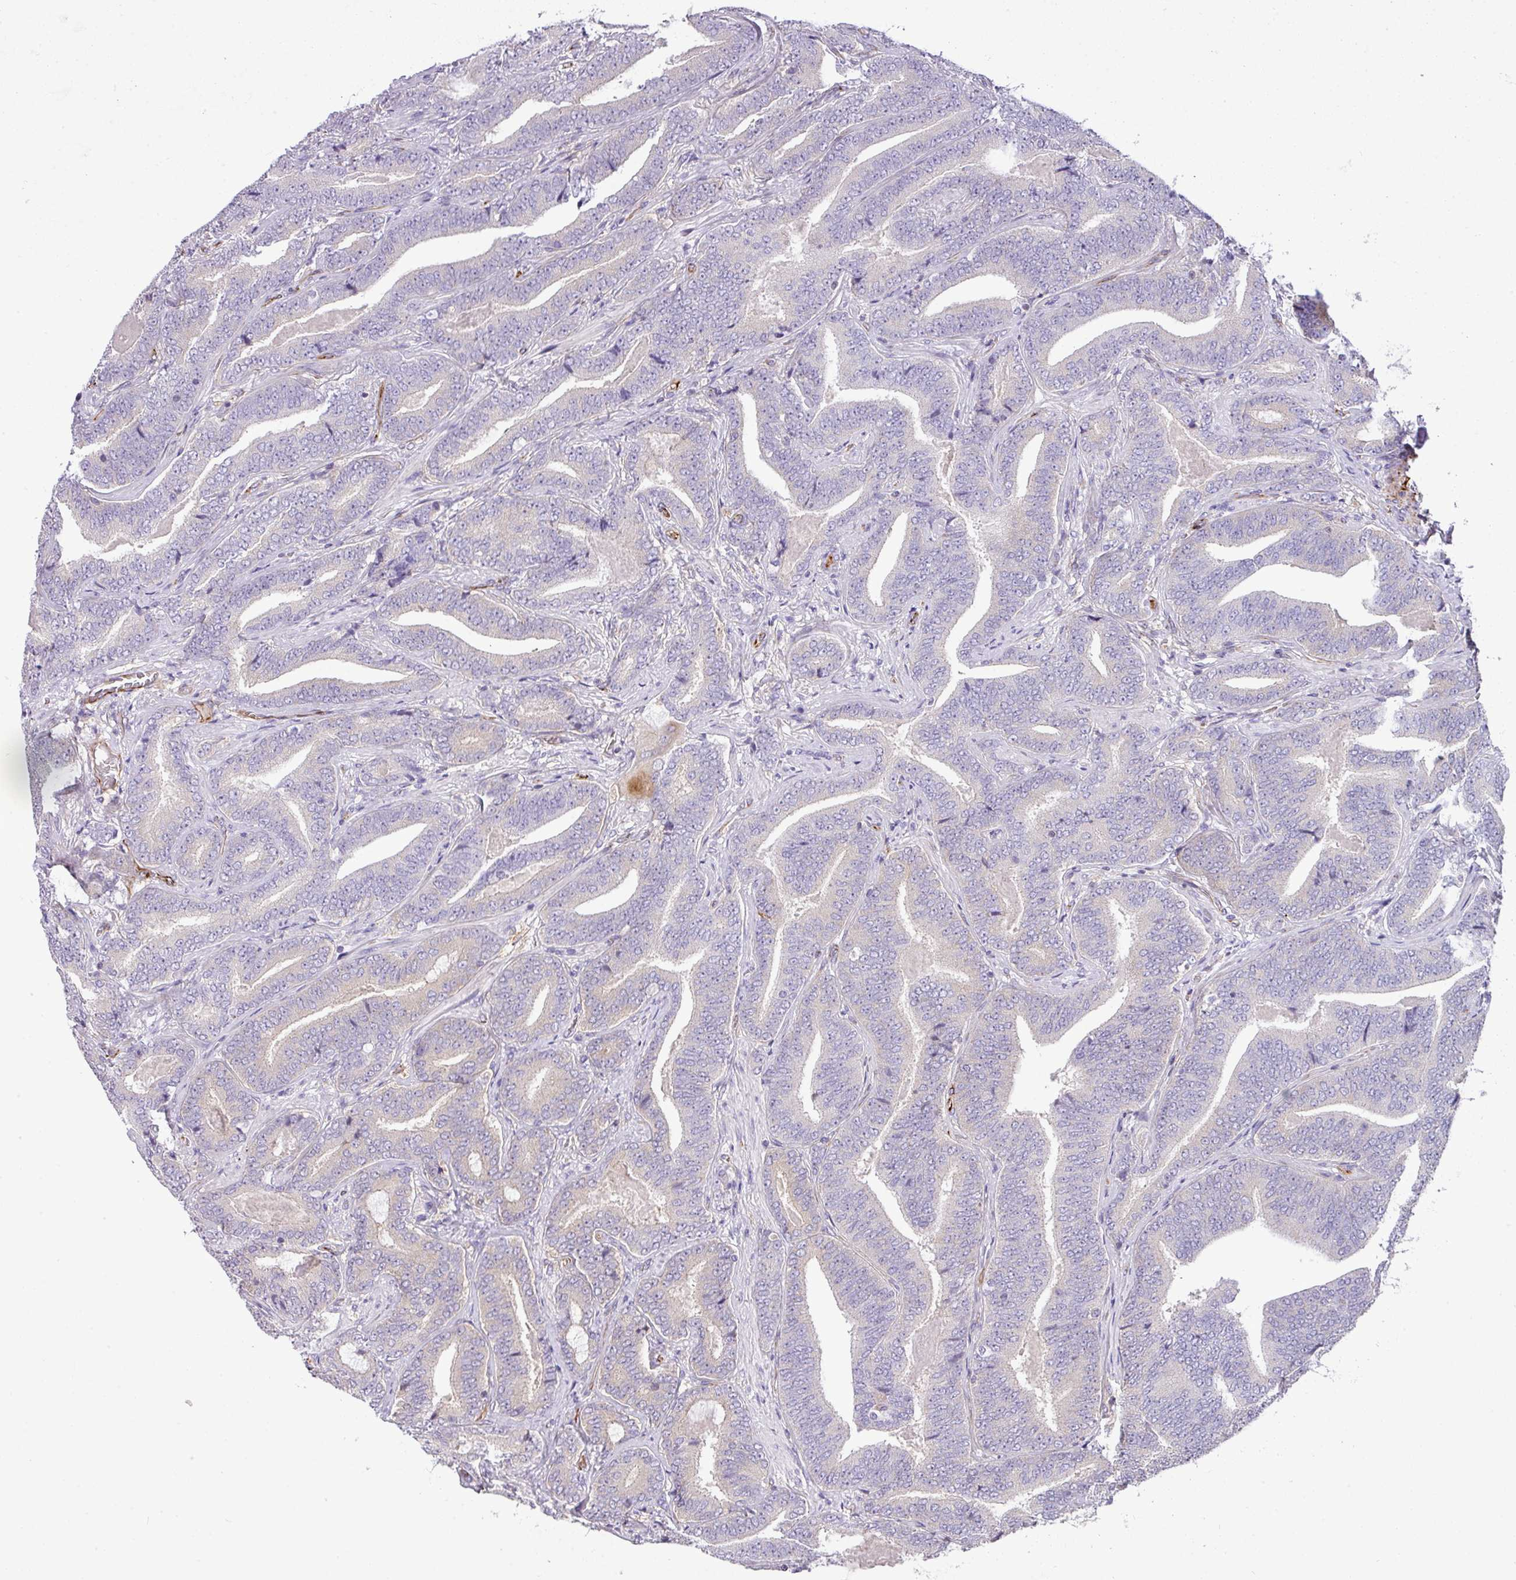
{"staining": {"intensity": "negative", "quantity": "none", "location": "none"}, "tissue": "prostate cancer", "cell_type": "Tumor cells", "image_type": "cancer", "snomed": [{"axis": "morphology", "description": "Adenocarcinoma, Low grade"}, {"axis": "topography", "description": "Prostate and seminal vesicle, NOS"}], "caption": "The immunohistochemistry (IHC) image has no significant expression in tumor cells of prostate cancer (adenocarcinoma (low-grade)) tissue. (Stains: DAB IHC with hematoxylin counter stain, Microscopy: brightfield microscopy at high magnification).", "gene": "ENSG00000273748", "patient": {"sex": "male", "age": 61}}